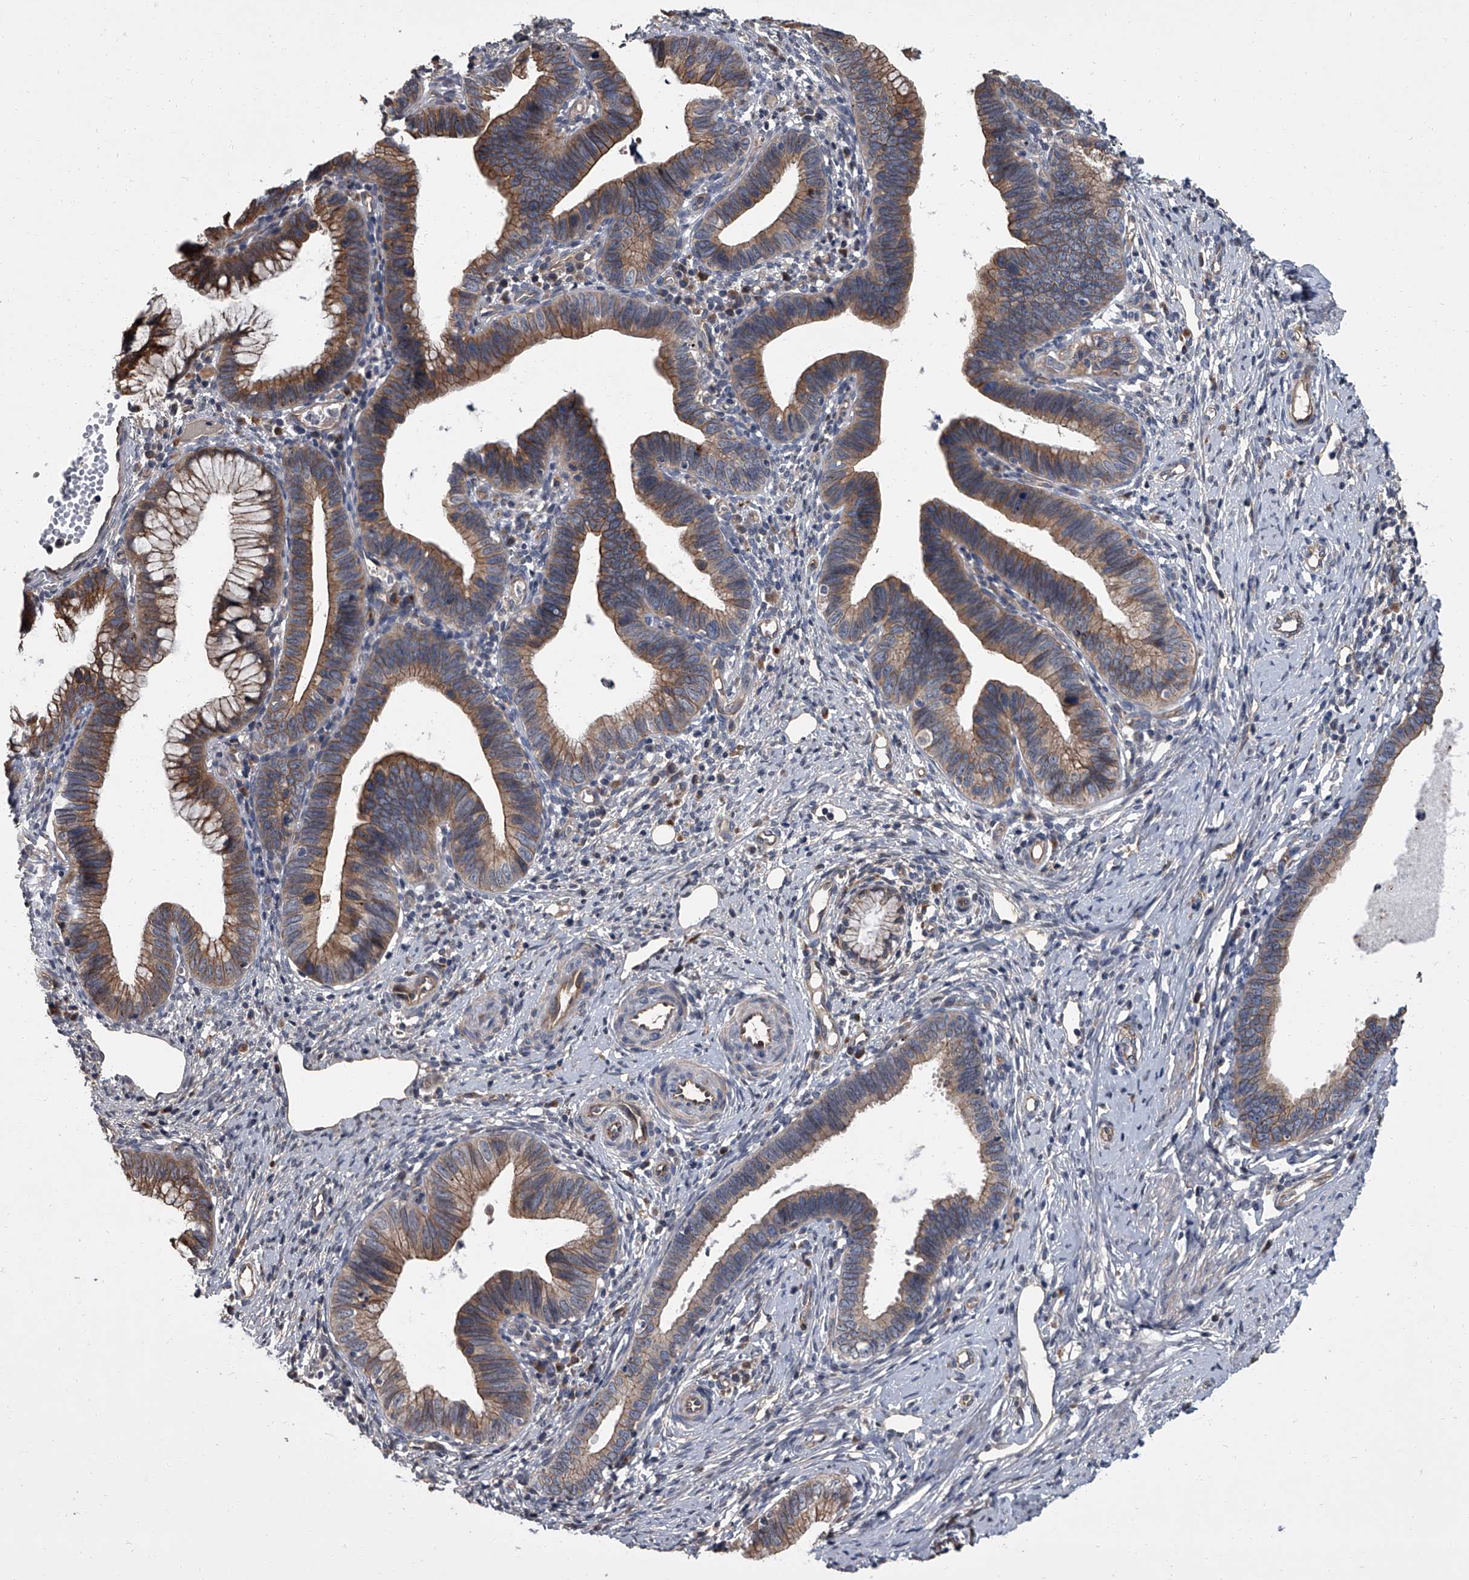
{"staining": {"intensity": "moderate", "quantity": ">75%", "location": "cytoplasmic/membranous"}, "tissue": "cervical cancer", "cell_type": "Tumor cells", "image_type": "cancer", "snomed": [{"axis": "morphology", "description": "Adenocarcinoma, NOS"}, {"axis": "topography", "description": "Cervix"}], "caption": "Immunohistochemistry (IHC) image of neoplastic tissue: adenocarcinoma (cervical) stained using immunohistochemistry reveals medium levels of moderate protein expression localized specifically in the cytoplasmic/membranous of tumor cells, appearing as a cytoplasmic/membranous brown color.", "gene": "SIRT4", "patient": {"sex": "female", "age": 36}}